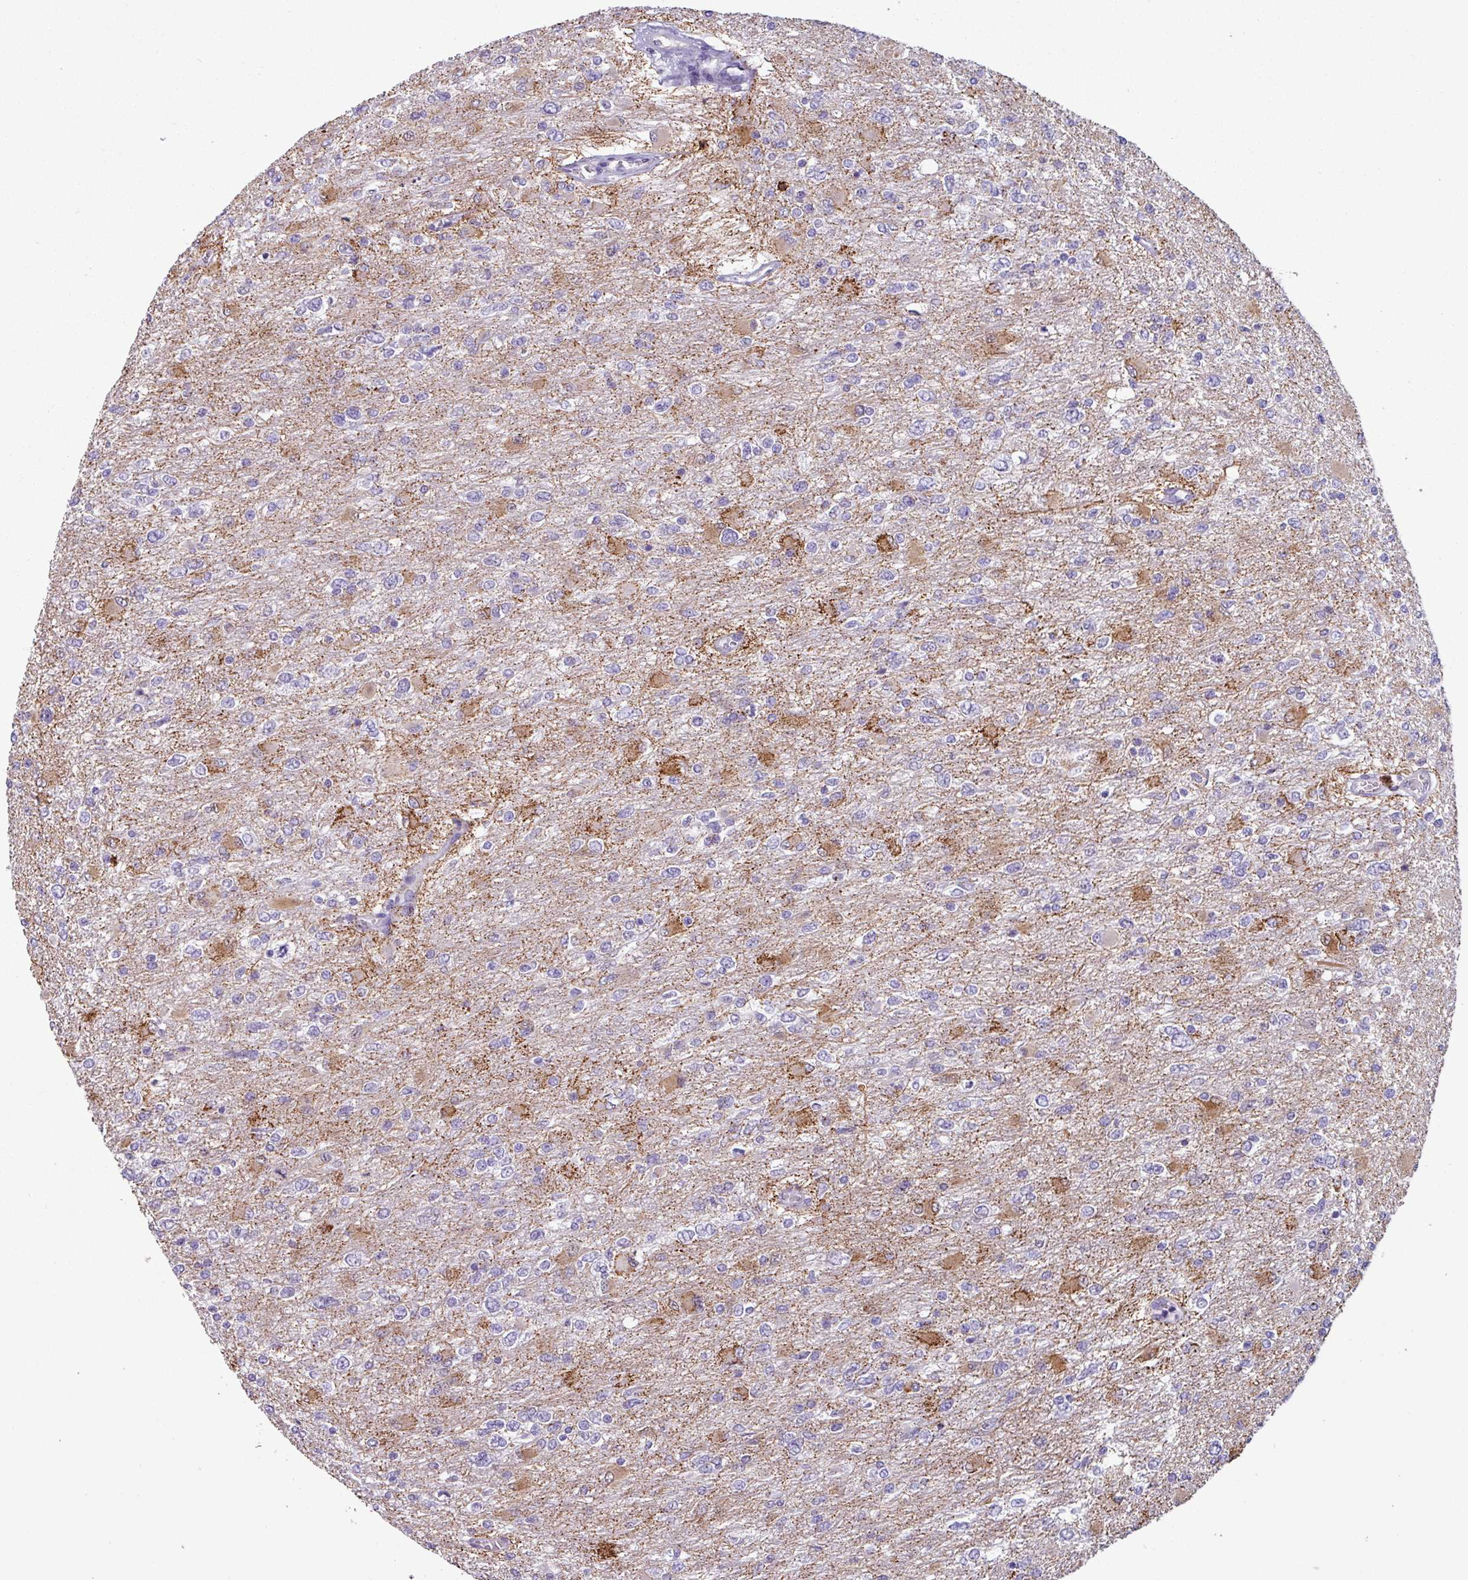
{"staining": {"intensity": "strong", "quantity": "<25%", "location": "cytoplasmic/membranous"}, "tissue": "glioma", "cell_type": "Tumor cells", "image_type": "cancer", "snomed": [{"axis": "morphology", "description": "Glioma, malignant, High grade"}, {"axis": "topography", "description": "Cerebral cortex"}], "caption": "Immunohistochemistry photomicrograph of human malignant glioma (high-grade) stained for a protein (brown), which reveals medium levels of strong cytoplasmic/membranous positivity in about <25% of tumor cells.", "gene": "CD8A", "patient": {"sex": "female", "age": 36}}